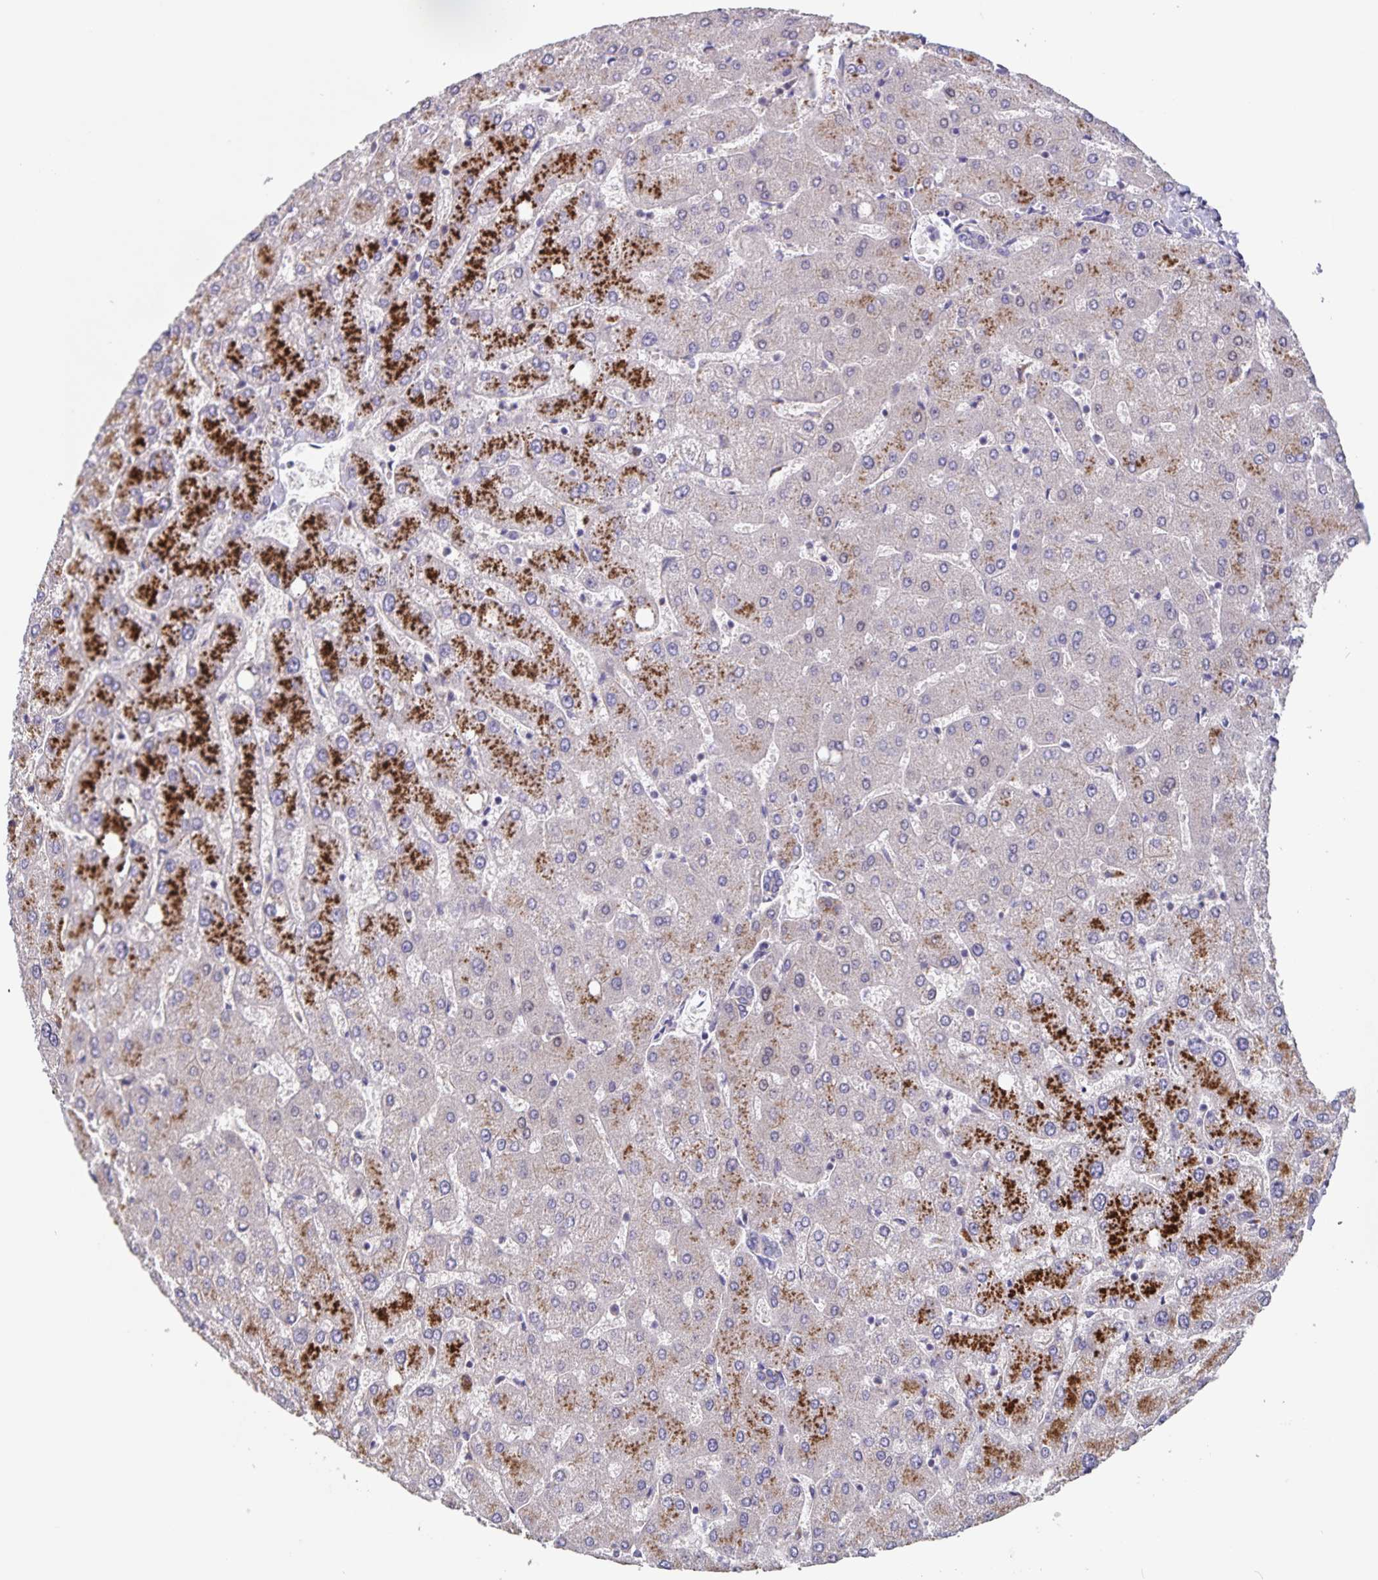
{"staining": {"intensity": "negative", "quantity": "none", "location": "none"}, "tissue": "liver", "cell_type": "Cholangiocytes", "image_type": "normal", "snomed": [{"axis": "morphology", "description": "Normal tissue, NOS"}, {"axis": "topography", "description": "Liver"}], "caption": "A high-resolution micrograph shows immunohistochemistry (IHC) staining of benign liver, which displays no significant positivity in cholangiocytes.", "gene": "FBXL16", "patient": {"sex": "female", "age": 54}}